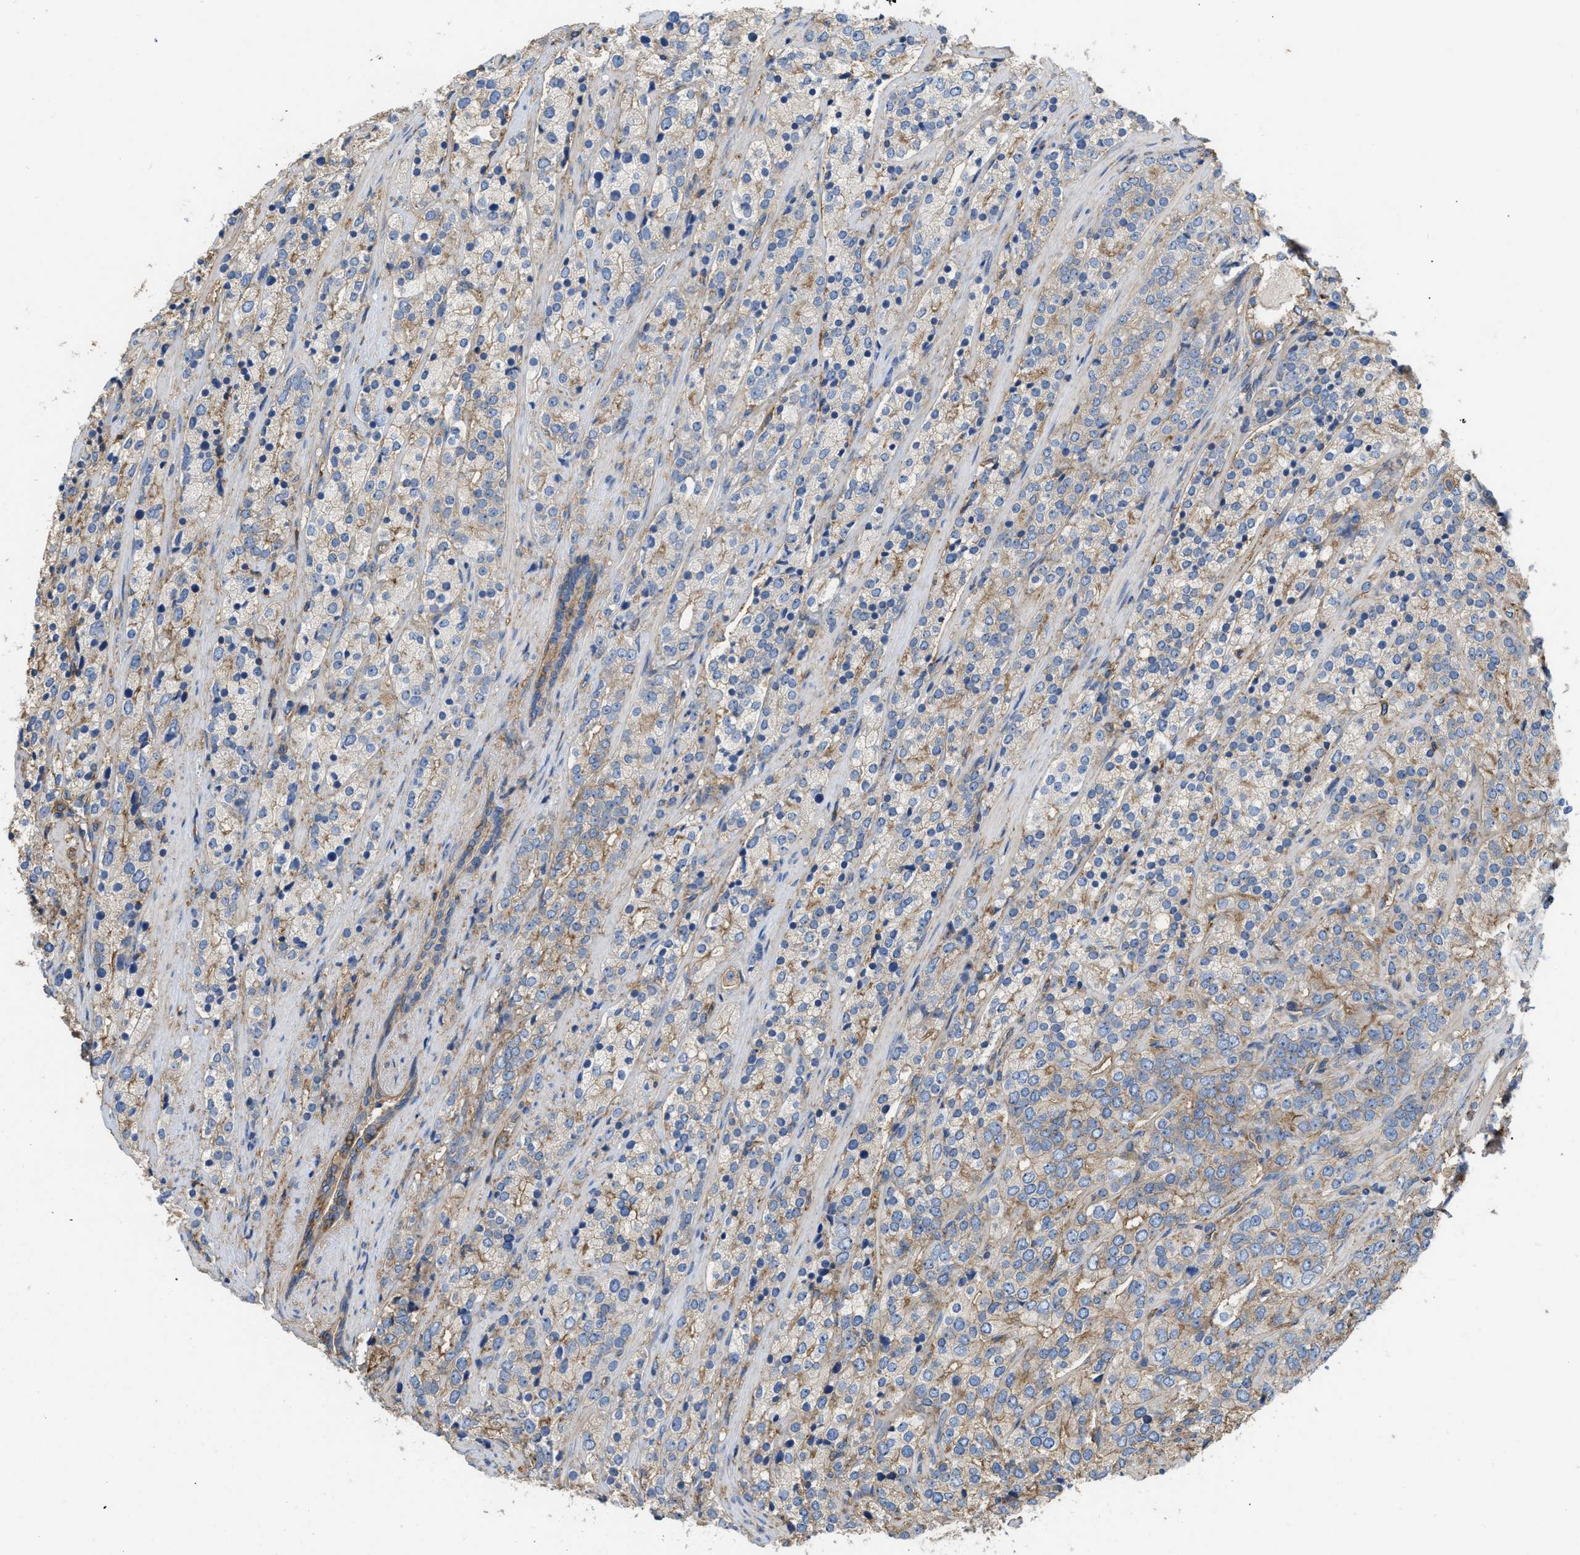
{"staining": {"intensity": "moderate", "quantity": "25%-75%", "location": "cytoplasmic/membranous"}, "tissue": "prostate cancer", "cell_type": "Tumor cells", "image_type": "cancer", "snomed": [{"axis": "morphology", "description": "Adenocarcinoma, High grade"}, {"axis": "topography", "description": "Prostate"}], "caption": "A brown stain highlights moderate cytoplasmic/membranous staining of a protein in prostate cancer tumor cells.", "gene": "GNB4", "patient": {"sex": "male", "age": 71}}